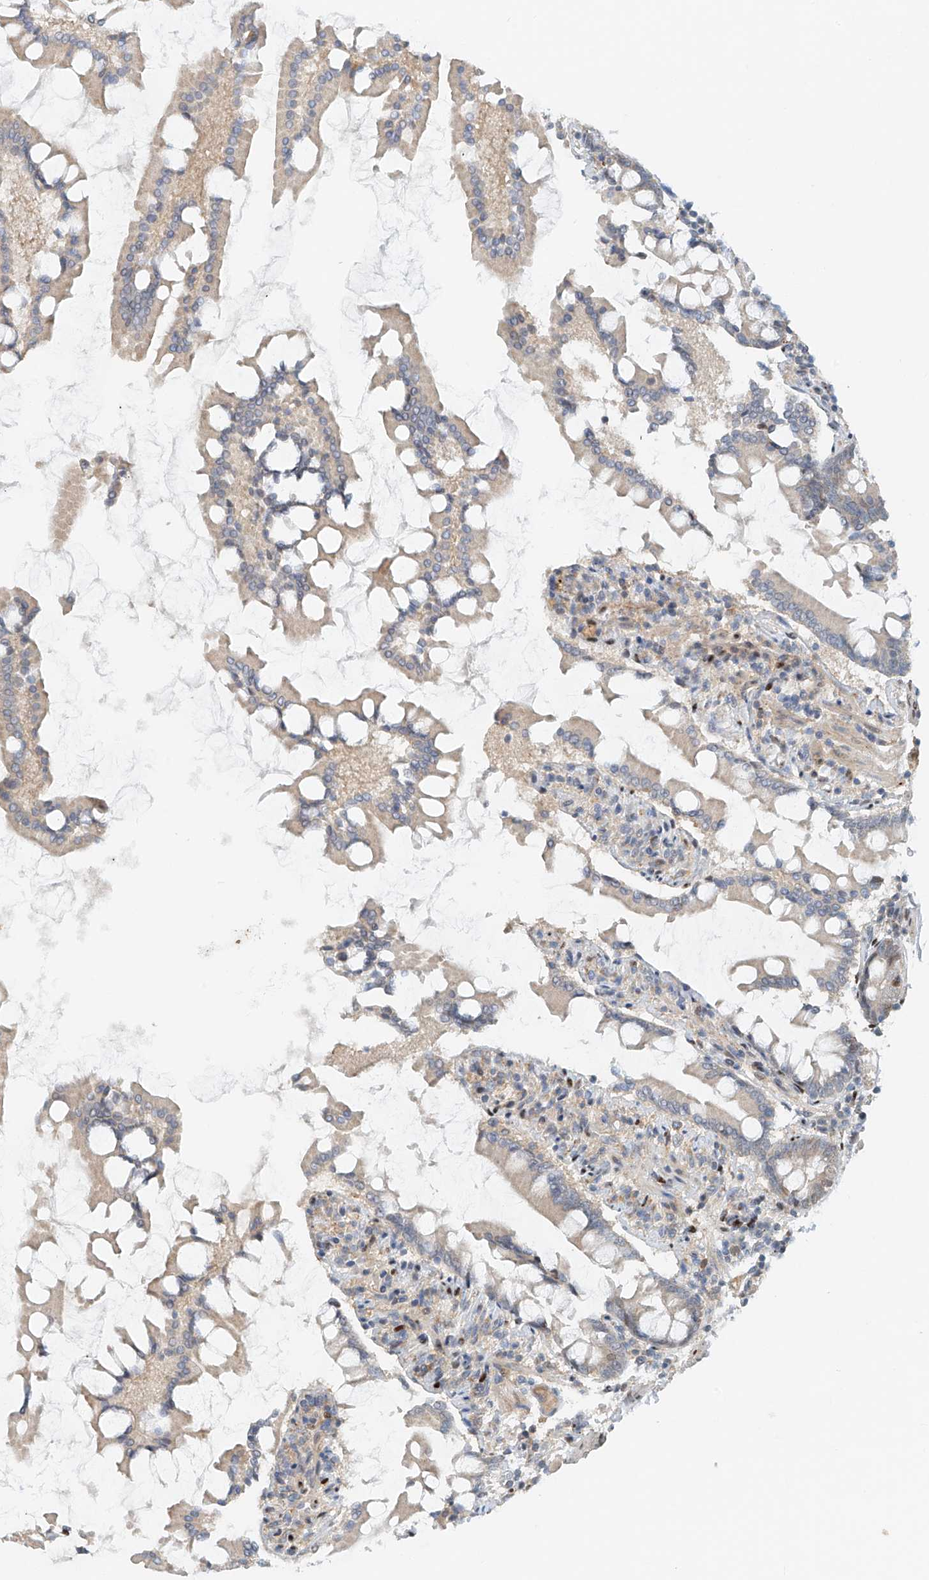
{"staining": {"intensity": "negative", "quantity": "none", "location": "none"}, "tissue": "small intestine", "cell_type": "Glandular cells", "image_type": "normal", "snomed": [{"axis": "morphology", "description": "Normal tissue, NOS"}, {"axis": "topography", "description": "Small intestine"}], "caption": "This is a image of immunohistochemistry staining of normal small intestine, which shows no staining in glandular cells. (DAB immunohistochemistry (IHC), high magnification).", "gene": "ZNF514", "patient": {"sex": "male", "age": 41}}